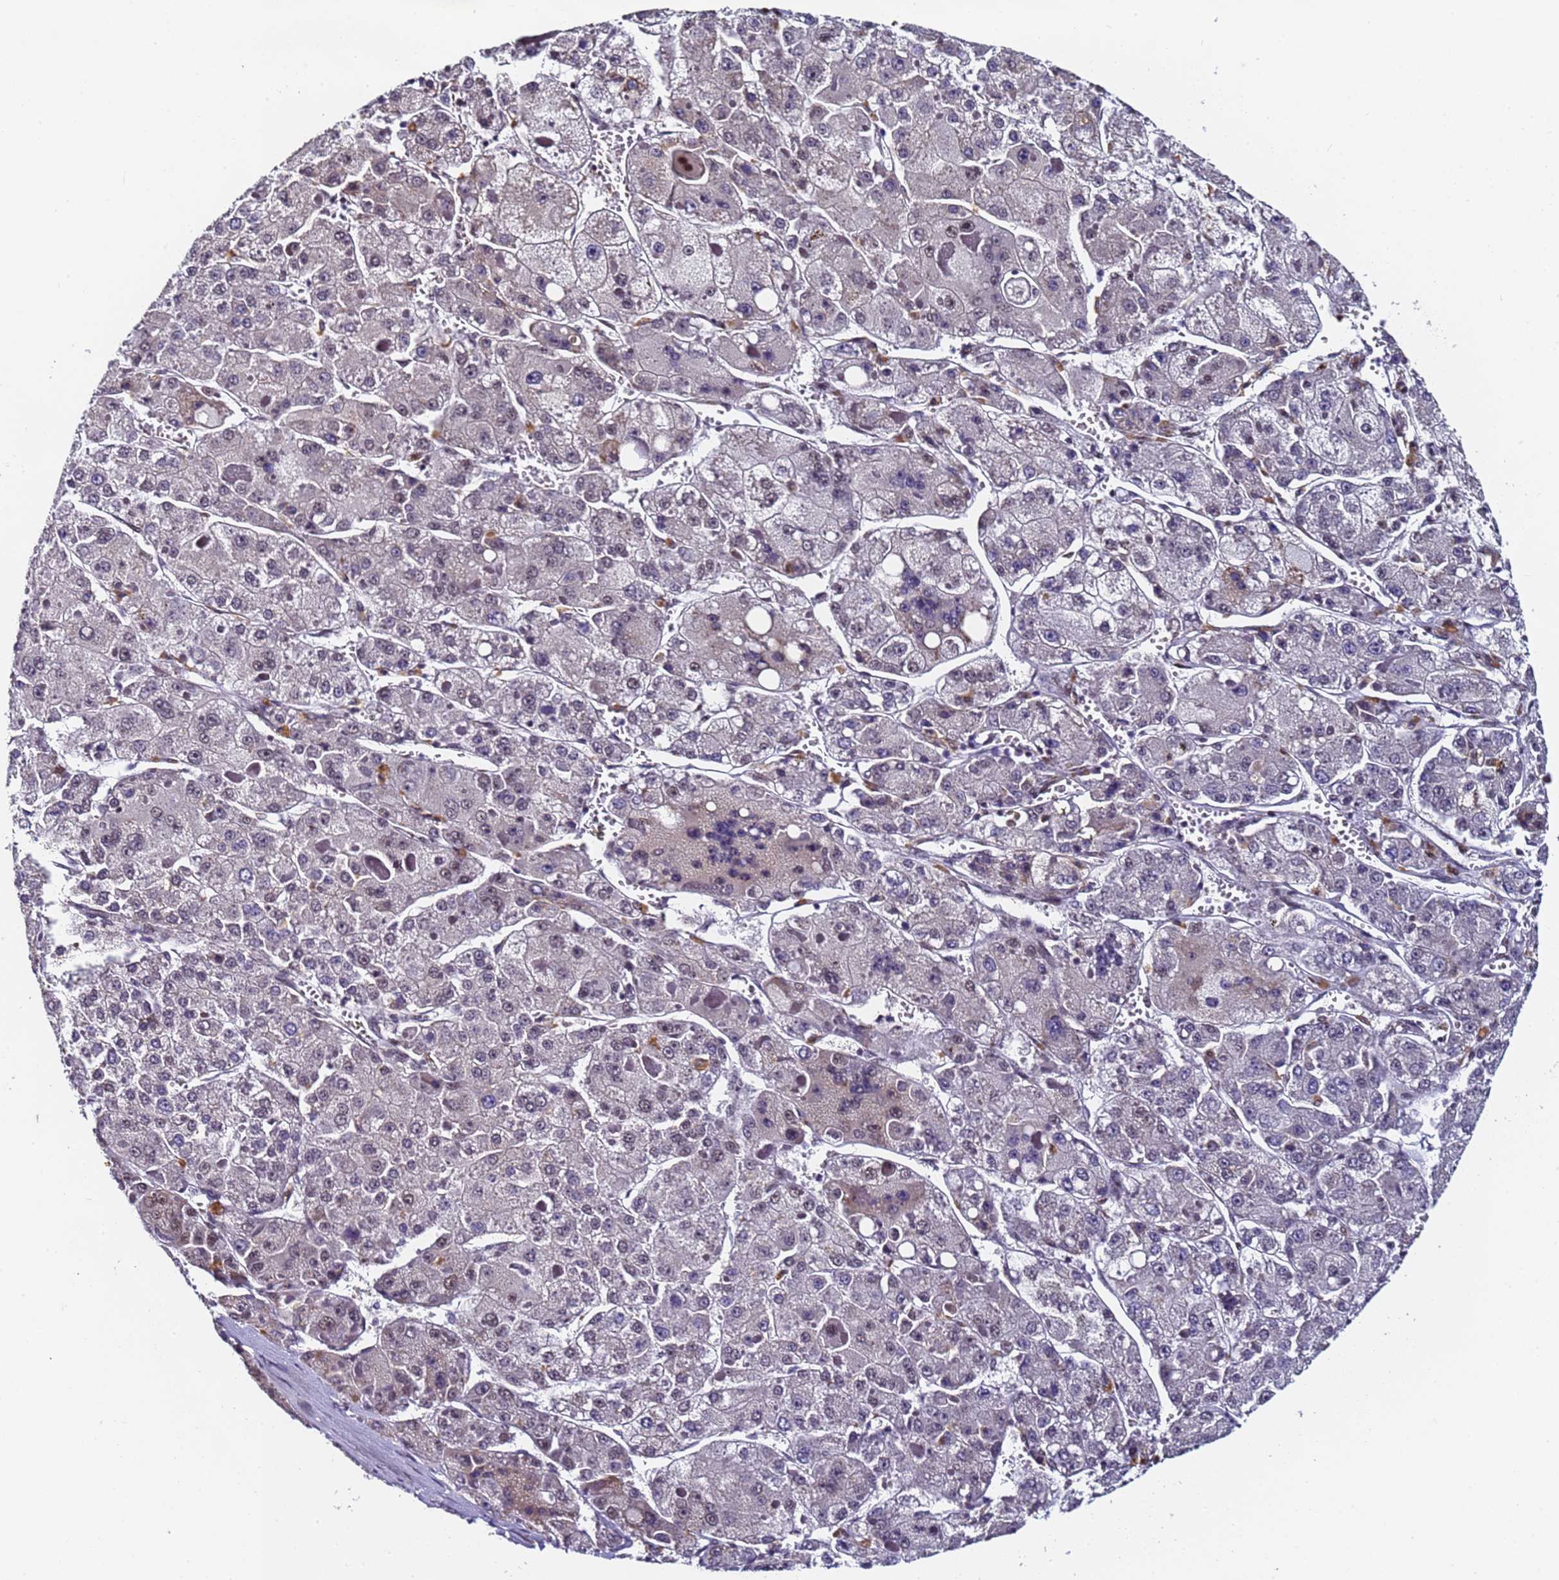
{"staining": {"intensity": "negative", "quantity": "none", "location": "none"}, "tissue": "liver cancer", "cell_type": "Tumor cells", "image_type": "cancer", "snomed": [{"axis": "morphology", "description": "Carcinoma, Hepatocellular, NOS"}, {"axis": "topography", "description": "Liver"}], "caption": "The IHC image has no significant expression in tumor cells of liver cancer (hepatocellular carcinoma) tissue. (Immunohistochemistry (ihc), brightfield microscopy, high magnification).", "gene": "FNBP4", "patient": {"sex": "female", "age": 73}}